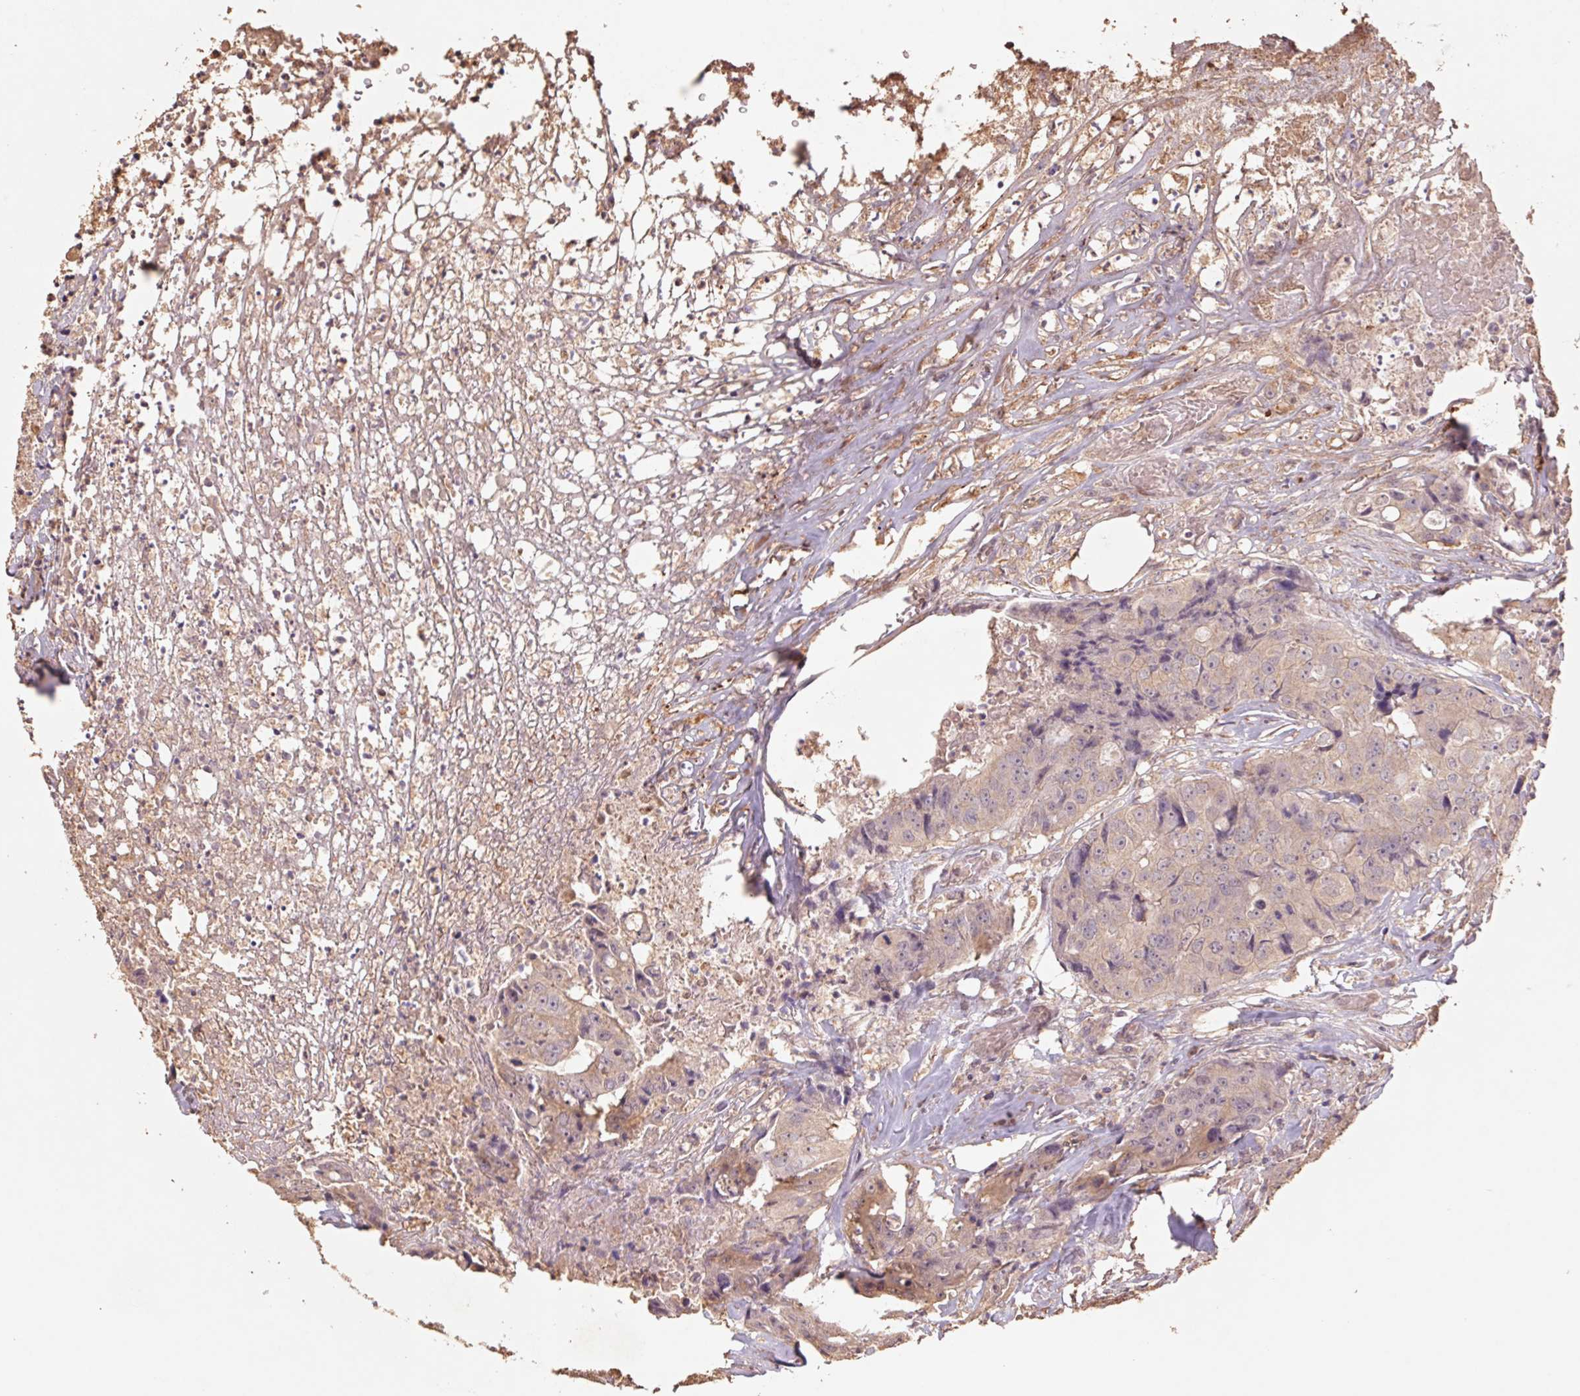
{"staining": {"intensity": "weak", "quantity": ">75%", "location": "cytoplasmic/membranous"}, "tissue": "colorectal cancer", "cell_type": "Tumor cells", "image_type": "cancer", "snomed": [{"axis": "morphology", "description": "Adenocarcinoma, NOS"}, {"axis": "topography", "description": "Rectum"}], "caption": "Protein staining by immunohistochemistry (IHC) exhibits weak cytoplasmic/membranous staining in approximately >75% of tumor cells in adenocarcinoma (colorectal). (DAB IHC, brown staining for protein, blue staining for nuclei).", "gene": "GRM2", "patient": {"sex": "female", "age": 62}}